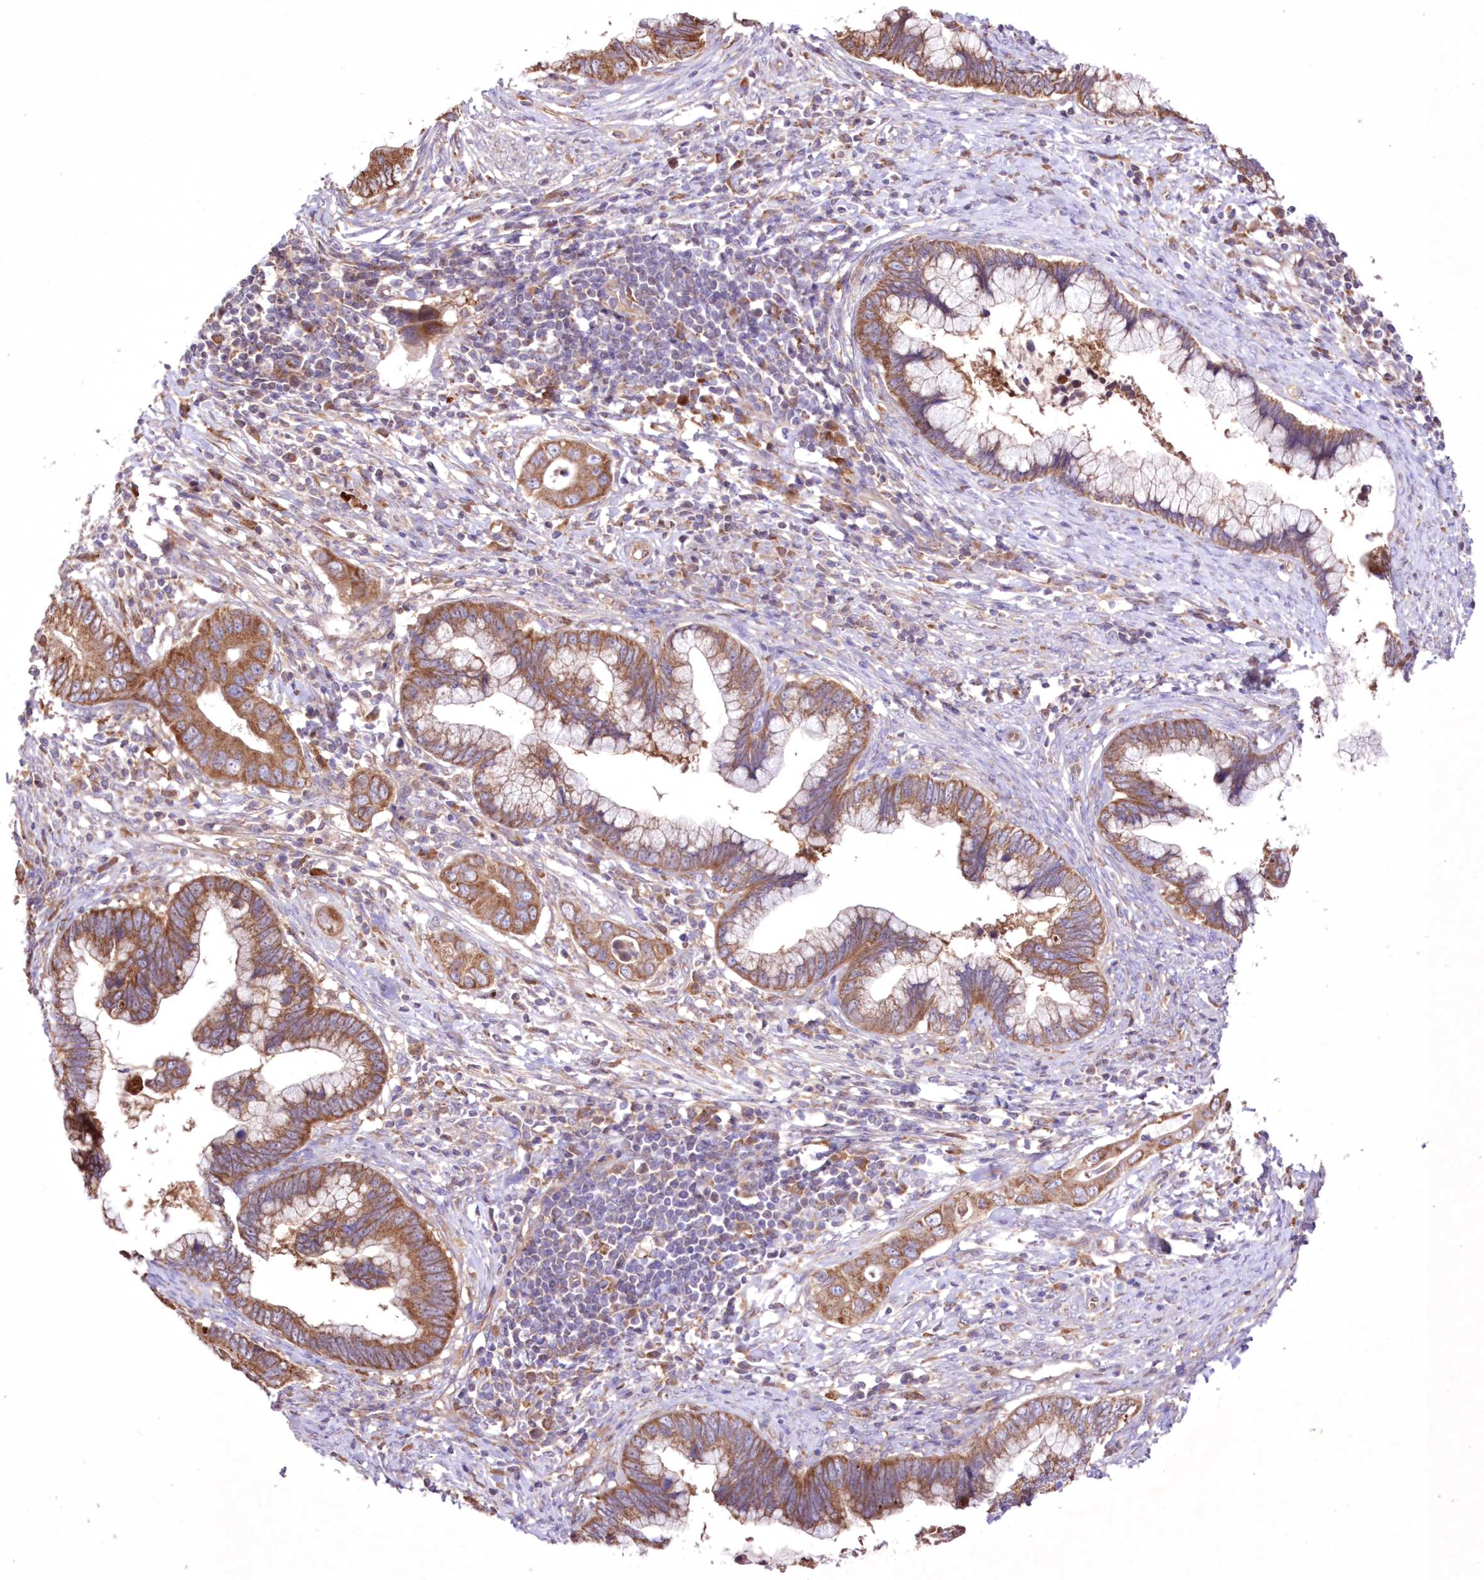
{"staining": {"intensity": "moderate", "quantity": ">75%", "location": "cytoplasmic/membranous"}, "tissue": "cervical cancer", "cell_type": "Tumor cells", "image_type": "cancer", "snomed": [{"axis": "morphology", "description": "Adenocarcinoma, NOS"}, {"axis": "topography", "description": "Cervix"}], "caption": "This image displays immunohistochemistry staining of human adenocarcinoma (cervical), with medium moderate cytoplasmic/membranous expression in about >75% of tumor cells.", "gene": "FCHO2", "patient": {"sex": "female", "age": 44}}